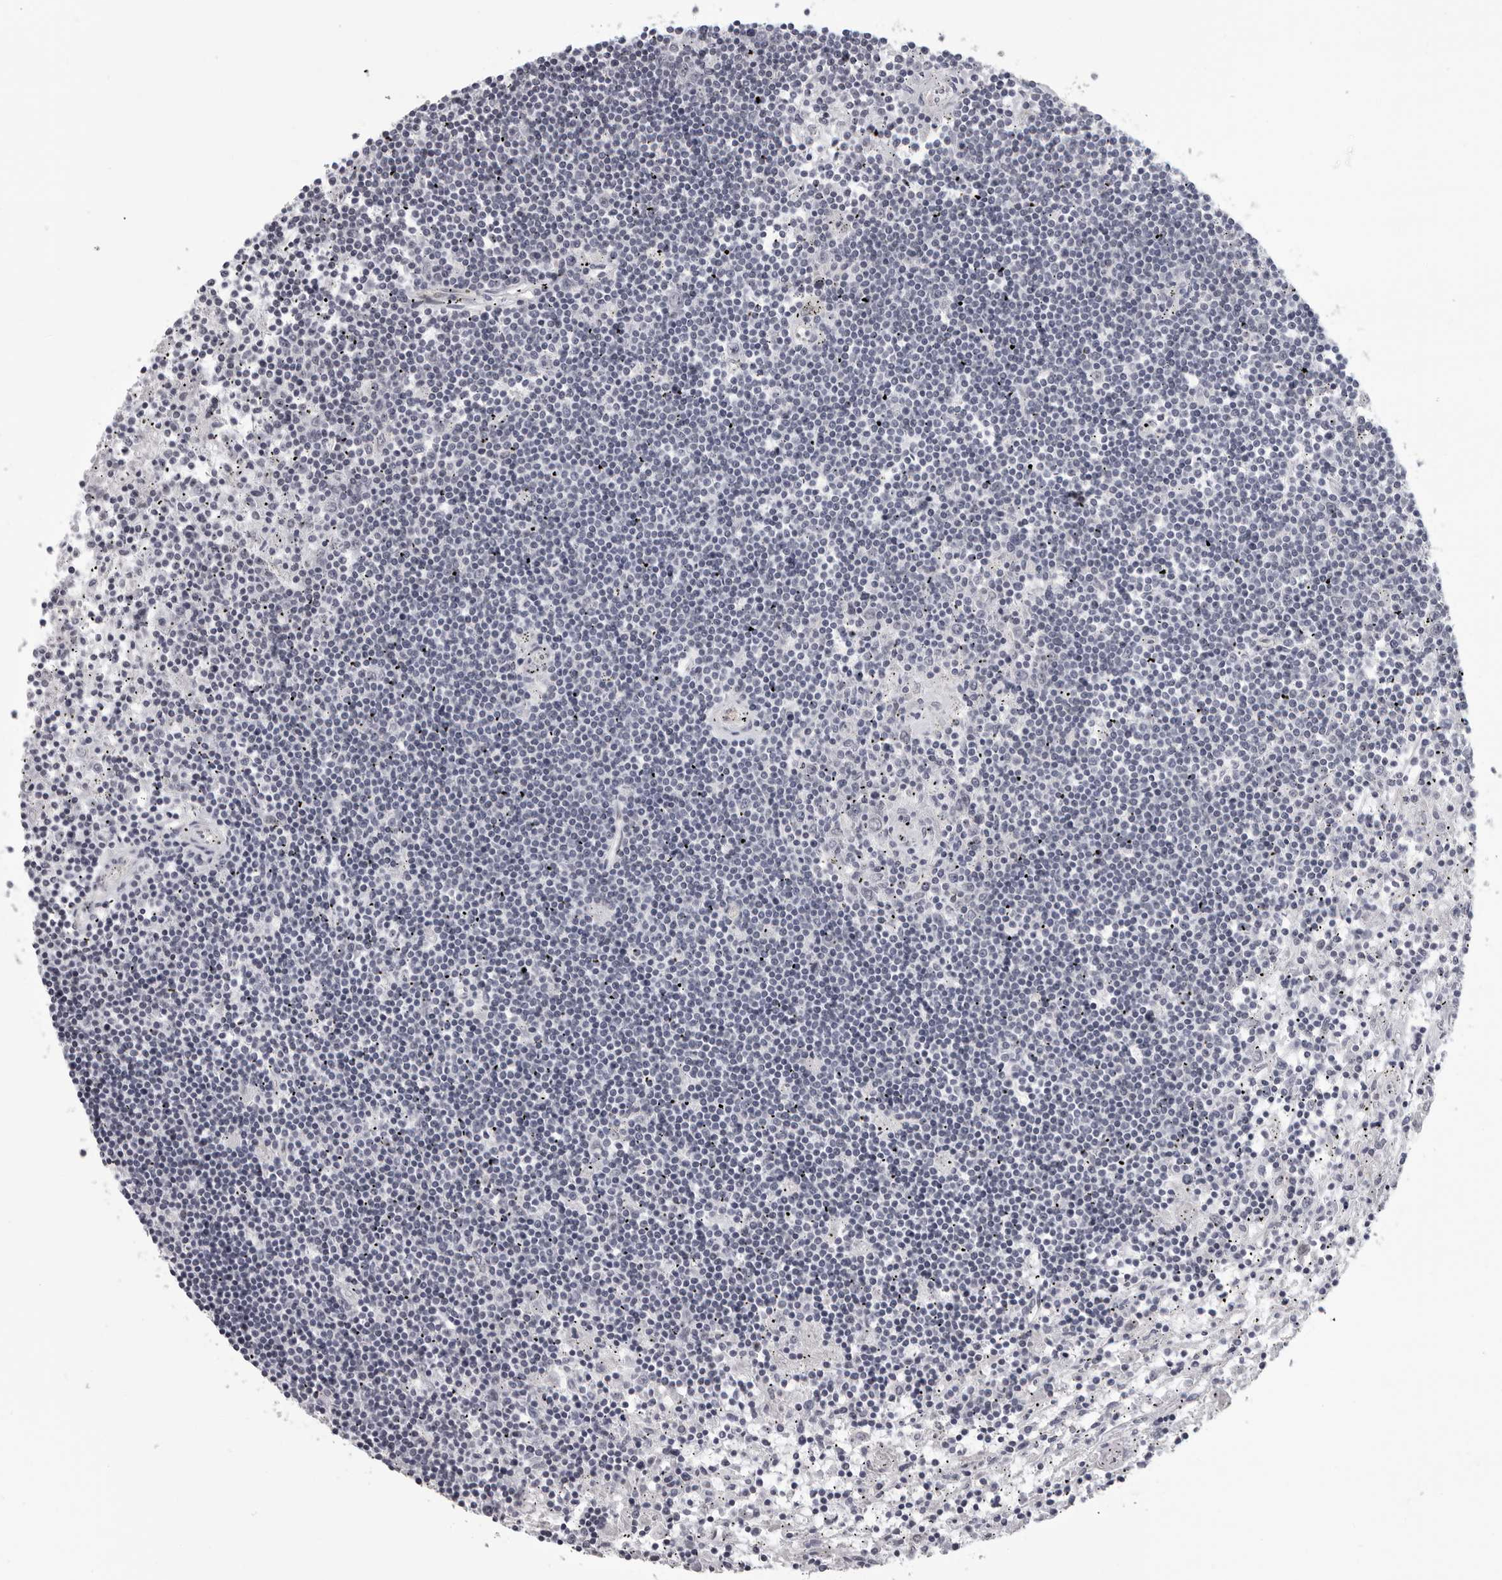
{"staining": {"intensity": "negative", "quantity": "none", "location": "none"}, "tissue": "lymphoma", "cell_type": "Tumor cells", "image_type": "cancer", "snomed": [{"axis": "morphology", "description": "Malignant lymphoma, non-Hodgkin's type, Low grade"}, {"axis": "topography", "description": "Spleen"}], "caption": "The immunohistochemistry (IHC) micrograph has no significant positivity in tumor cells of low-grade malignant lymphoma, non-Hodgkin's type tissue.", "gene": "MAPK12", "patient": {"sex": "male", "age": 76}}